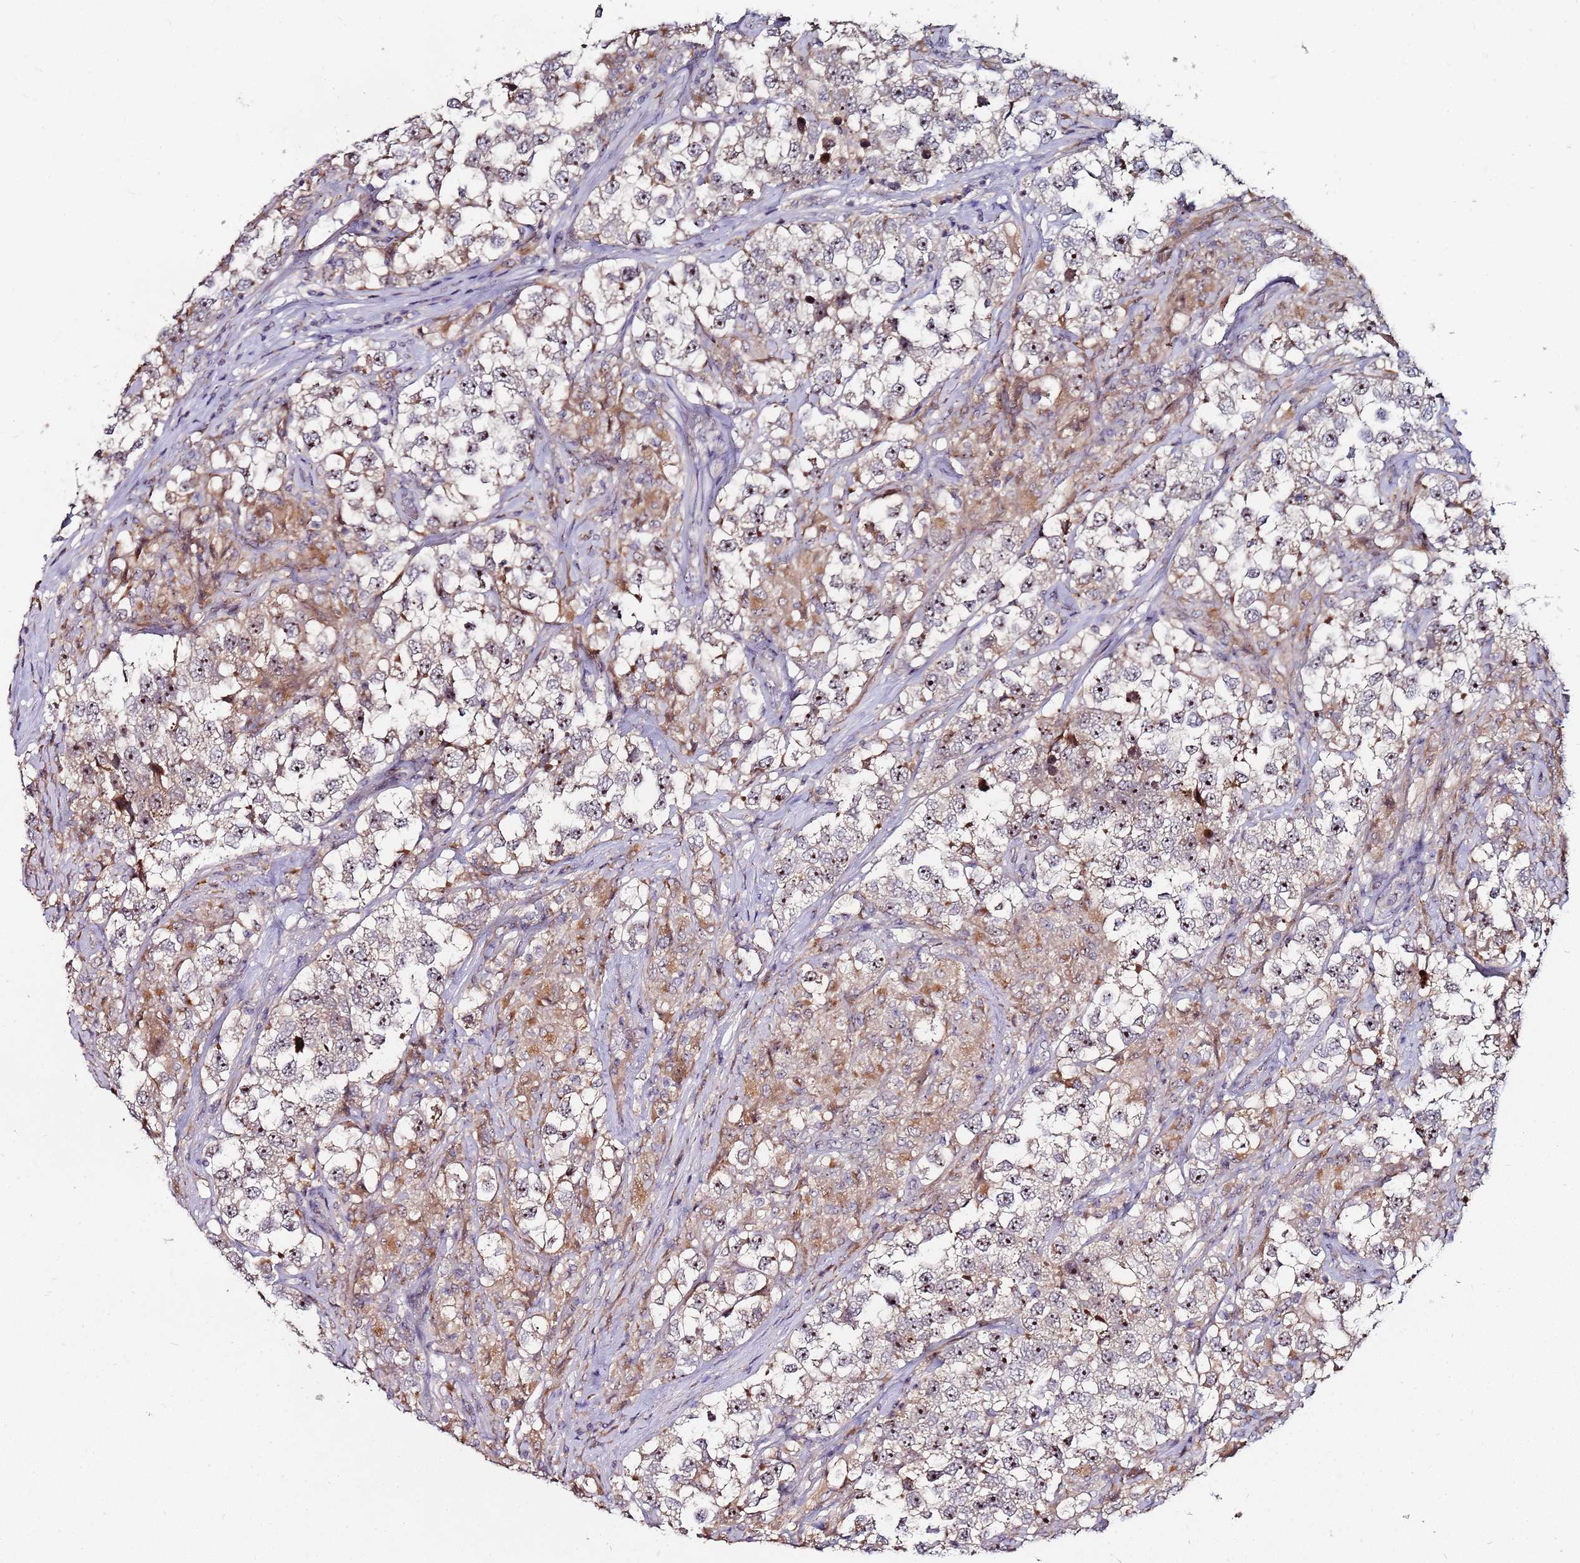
{"staining": {"intensity": "strong", "quantity": "25%-75%", "location": "nuclear"}, "tissue": "testis cancer", "cell_type": "Tumor cells", "image_type": "cancer", "snomed": [{"axis": "morphology", "description": "Seminoma, NOS"}, {"axis": "topography", "description": "Testis"}], "caption": "A high amount of strong nuclear expression is present in about 25%-75% of tumor cells in testis cancer tissue.", "gene": "KRI1", "patient": {"sex": "male", "age": 46}}